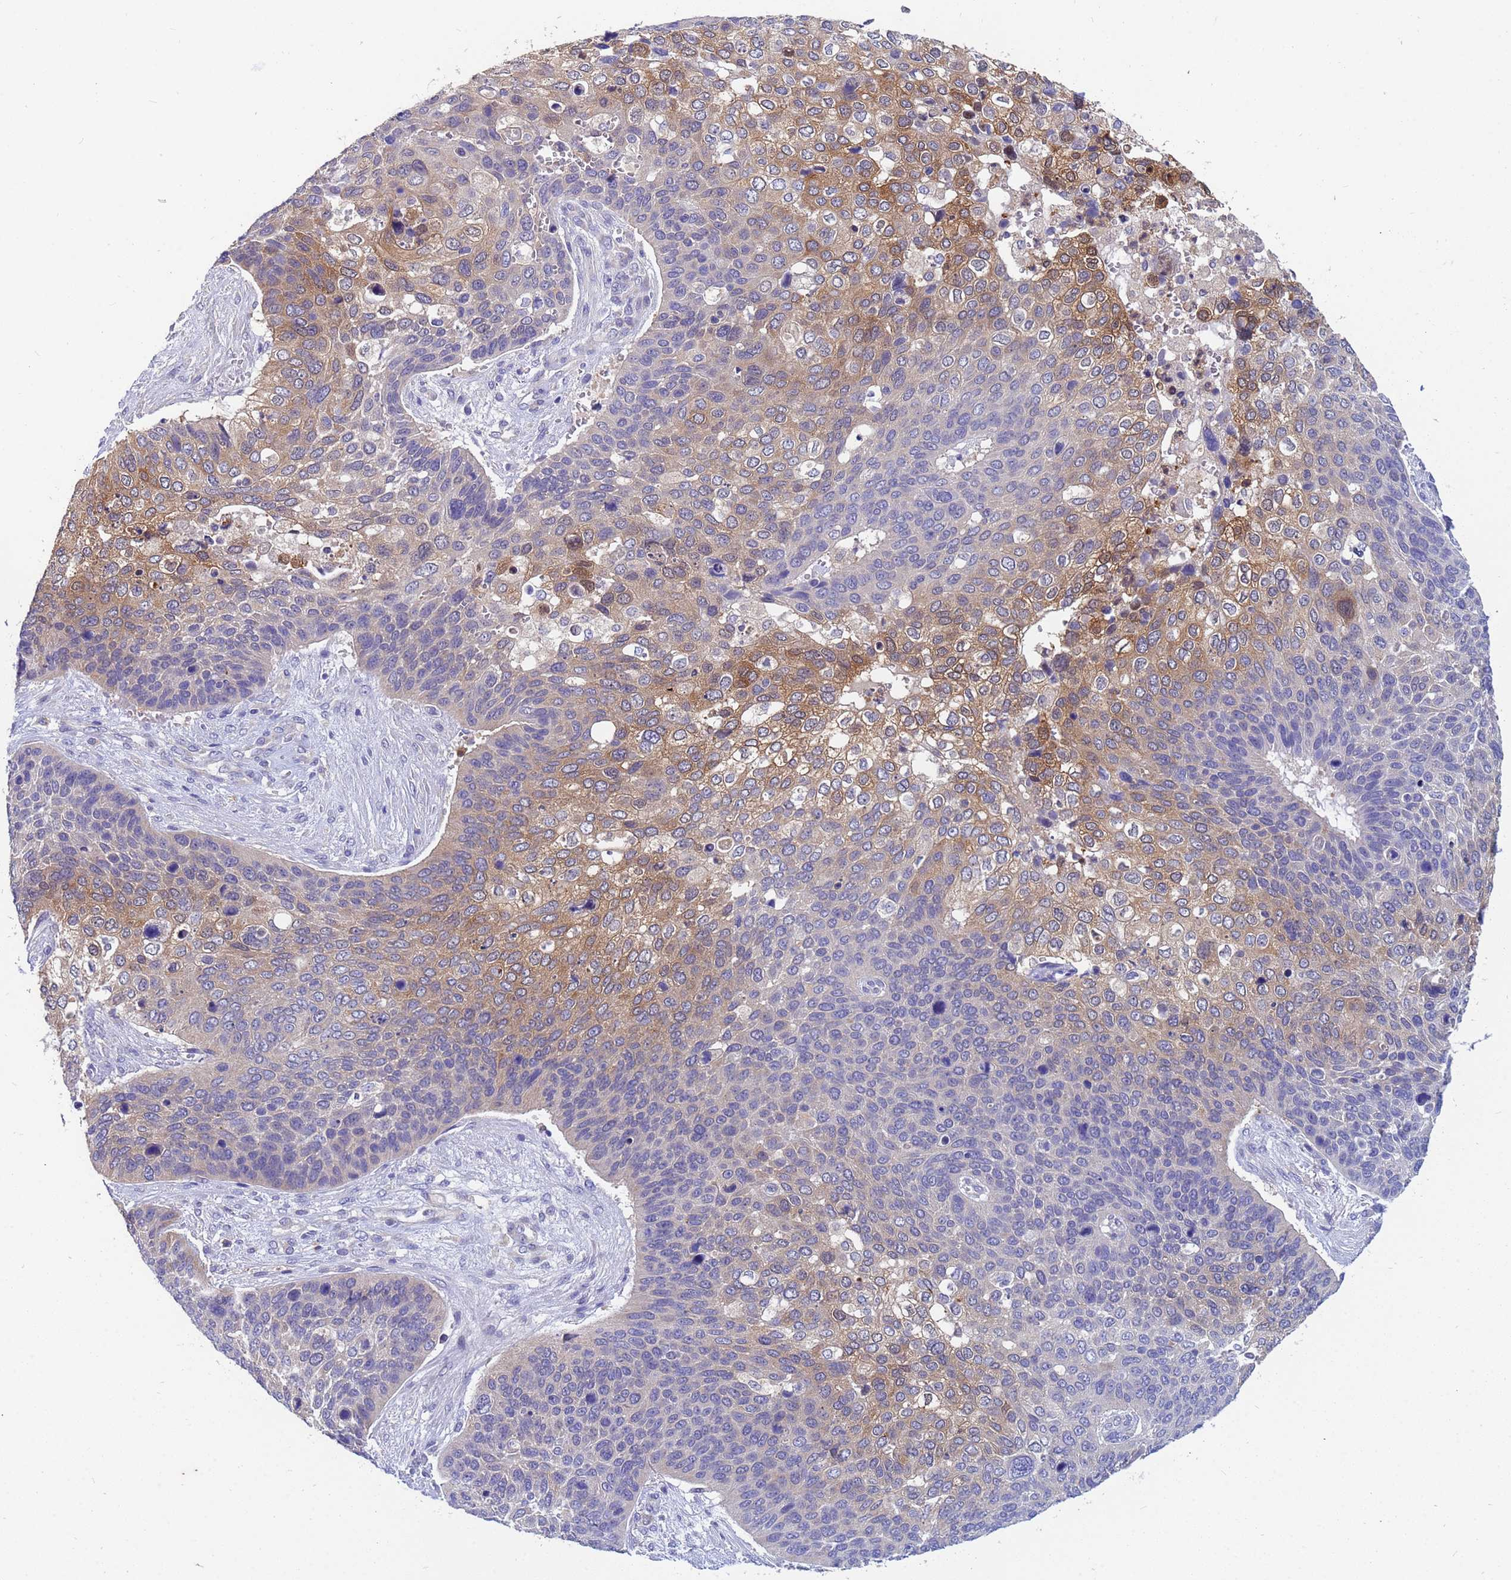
{"staining": {"intensity": "moderate", "quantity": "25%-75%", "location": "cytoplasmic/membranous"}, "tissue": "skin cancer", "cell_type": "Tumor cells", "image_type": "cancer", "snomed": [{"axis": "morphology", "description": "Basal cell carcinoma"}, {"axis": "topography", "description": "Skin"}], "caption": "DAB immunohistochemical staining of skin cancer displays moderate cytoplasmic/membranous protein positivity in about 25%-75% of tumor cells.", "gene": "TTLL11", "patient": {"sex": "female", "age": 74}}